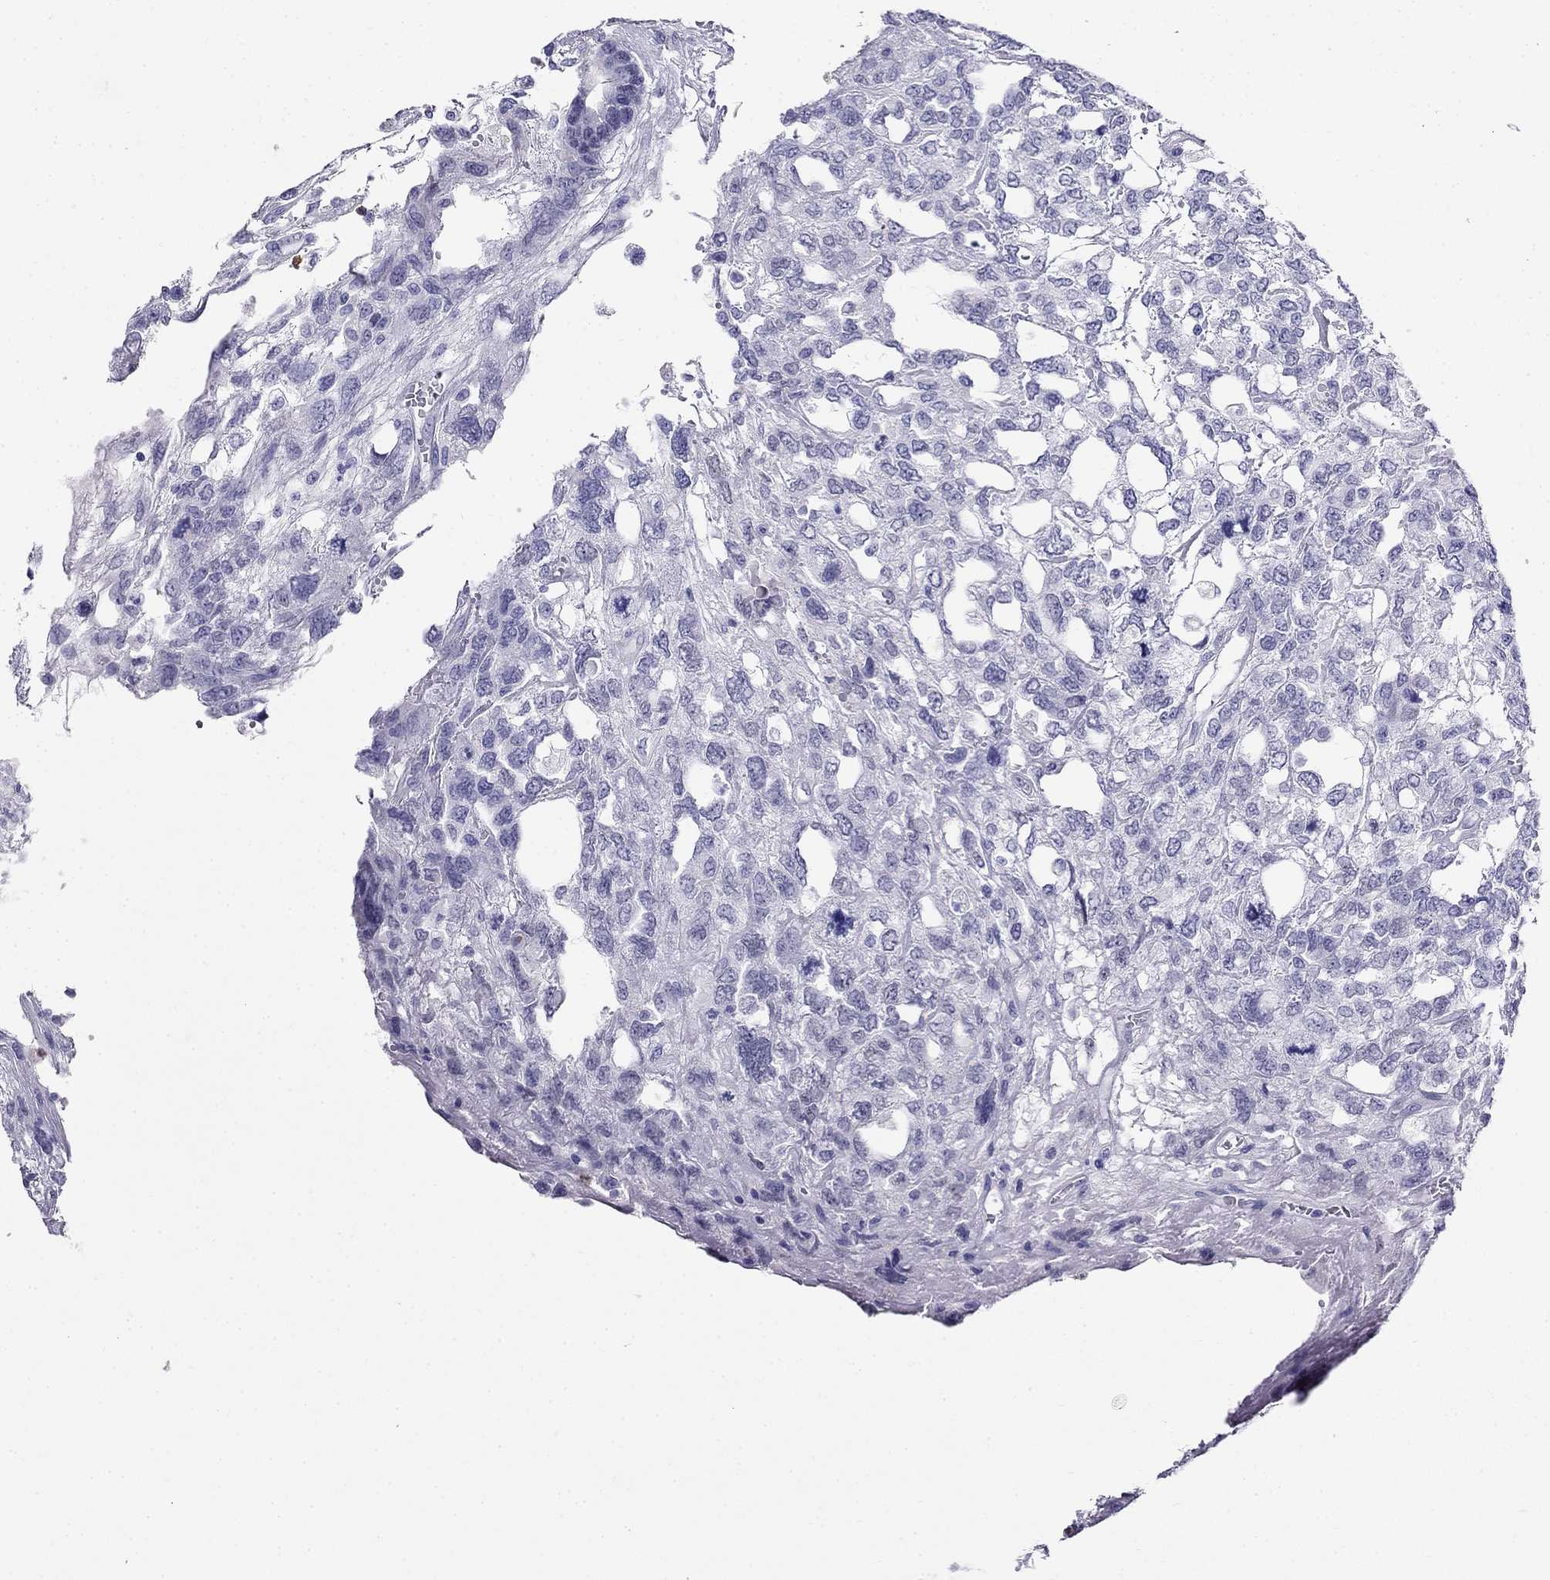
{"staining": {"intensity": "negative", "quantity": "none", "location": "none"}, "tissue": "testis cancer", "cell_type": "Tumor cells", "image_type": "cancer", "snomed": [{"axis": "morphology", "description": "Seminoma, NOS"}, {"axis": "topography", "description": "Testis"}], "caption": "IHC of human seminoma (testis) demonstrates no positivity in tumor cells.", "gene": "PPP1R36", "patient": {"sex": "male", "age": 52}}